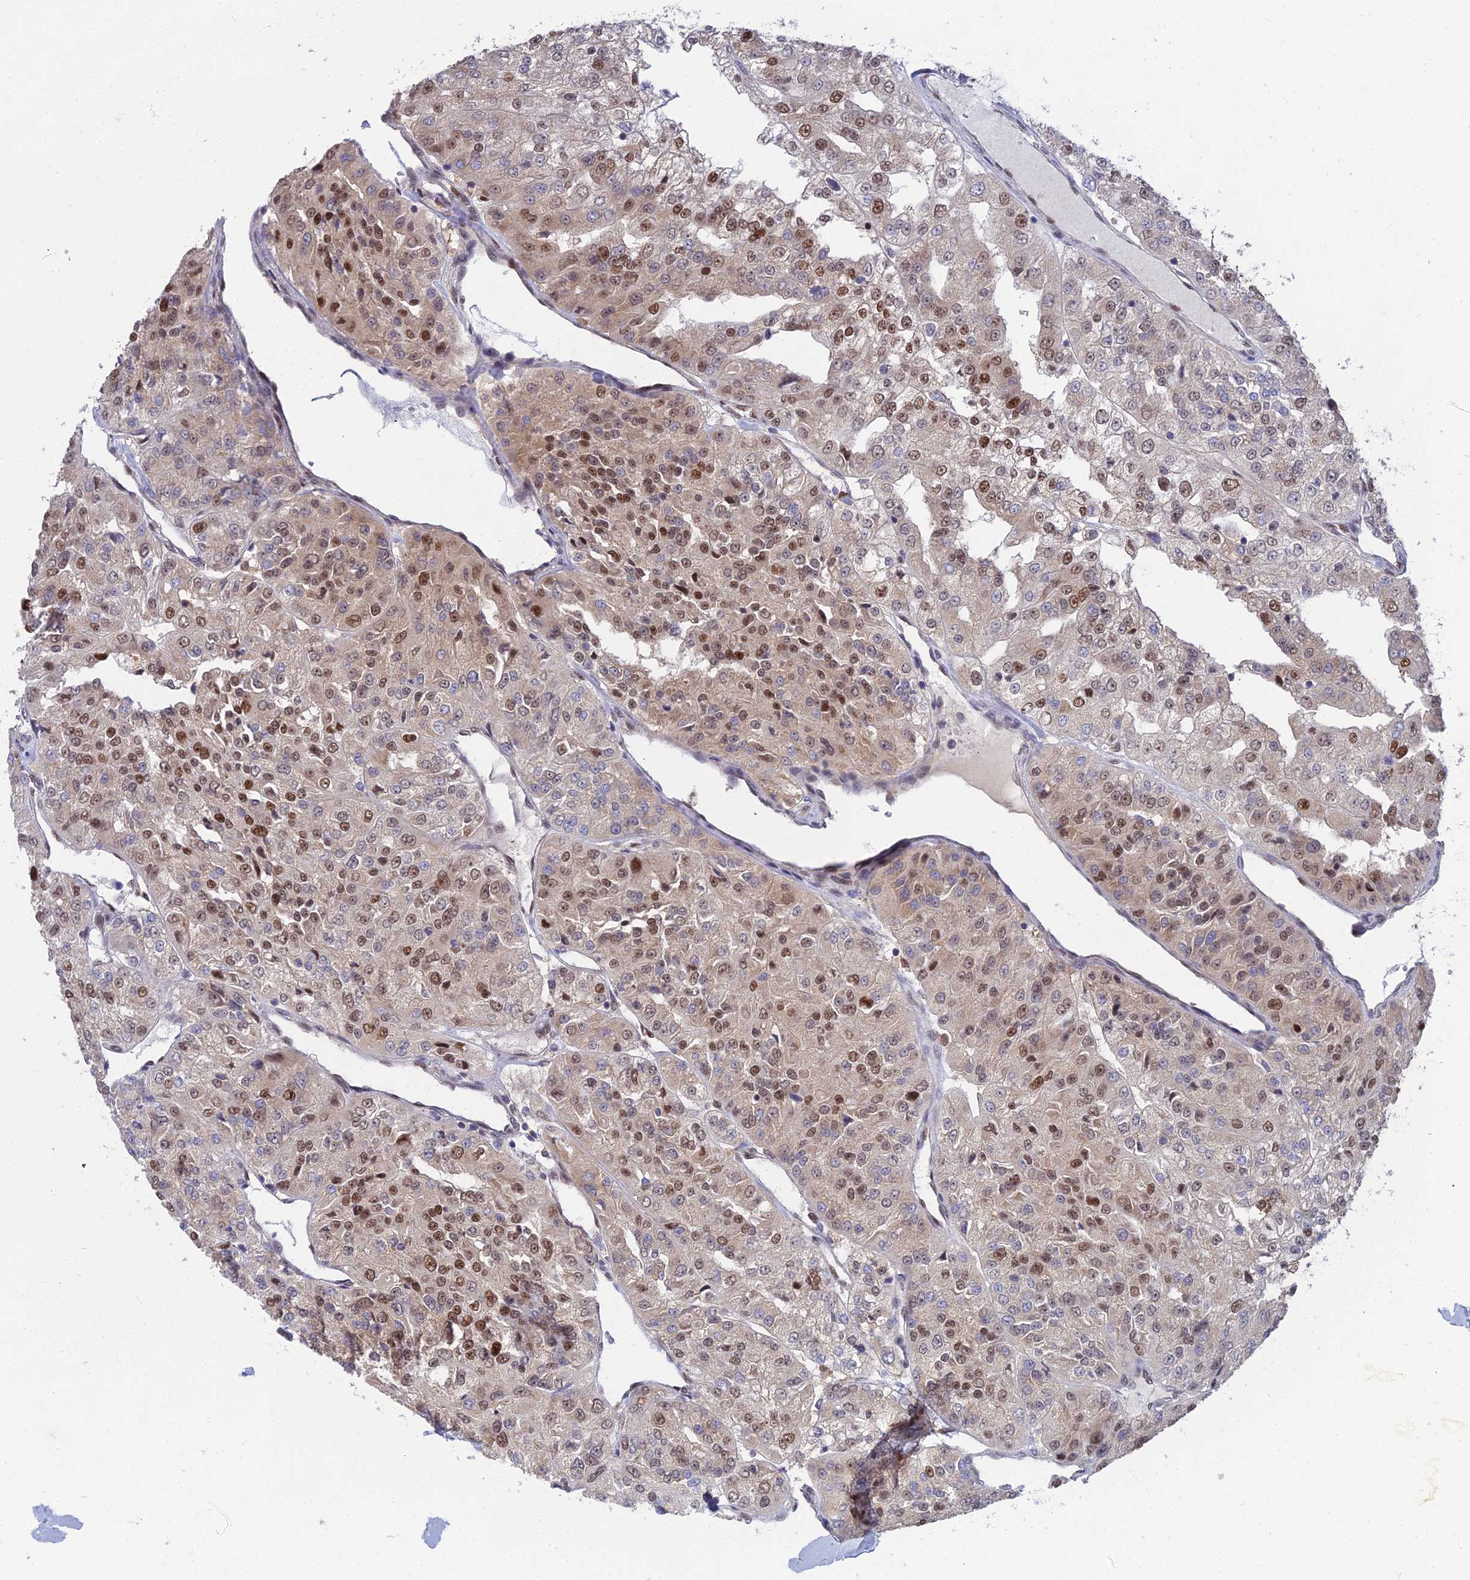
{"staining": {"intensity": "moderate", "quantity": ">75%", "location": "nuclear"}, "tissue": "renal cancer", "cell_type": "Tumor cells", "image_type": "cancer", "snomed": [{"axis": "morphology", "description": "Adenocarcinoma, NOS"}, {"axis": "topography", "description": "Kidney"}], "caption": "A high-resolution histopathology image shows IHC staining of adenocarcinoma (renal), which exhibits moderate nuclear expression in about >75% of tumor cells.", "gene": "DNPEP", "patient": {"sex": "female", "age": 63}}